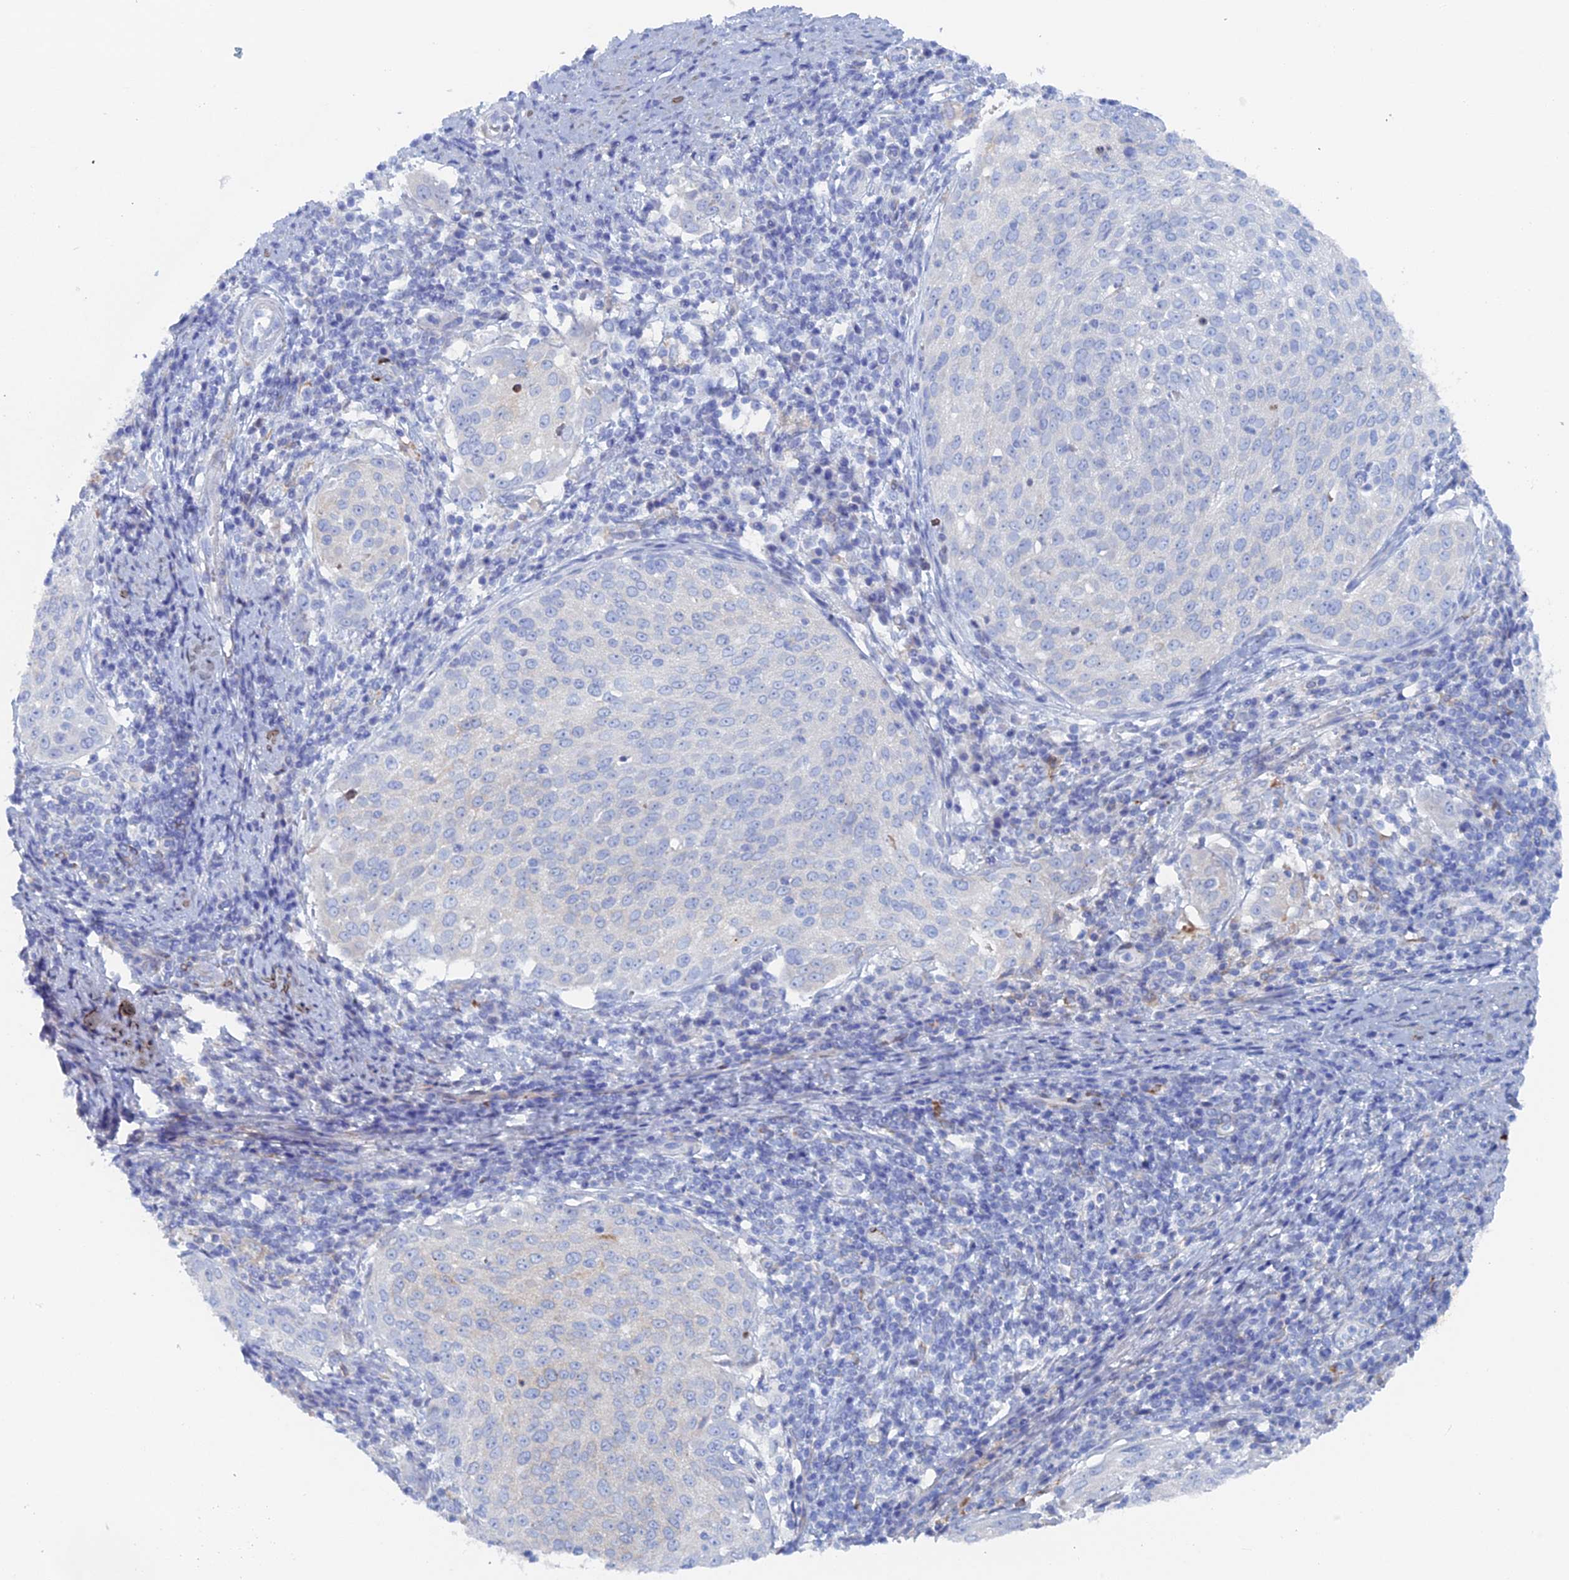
{"staining": {"intensity": "negative", "quantity": "none", "location": "none"}, "tissue": "cervical cancer", "cell_type": "Tumor cells", "image_type": "cancer", "snomed": [{"axis": "morphology", "description": "Squamous cell carcinoma, NOS"}, {"axis": "topography", "description": "Cervix"}], "caption": "This is an immunohistochemistry image of human cervical squamous cell carcinoma. There is no expression in tumor cells.", "gene": "COG7", "patient": {"sex": "female", "age": 57}}